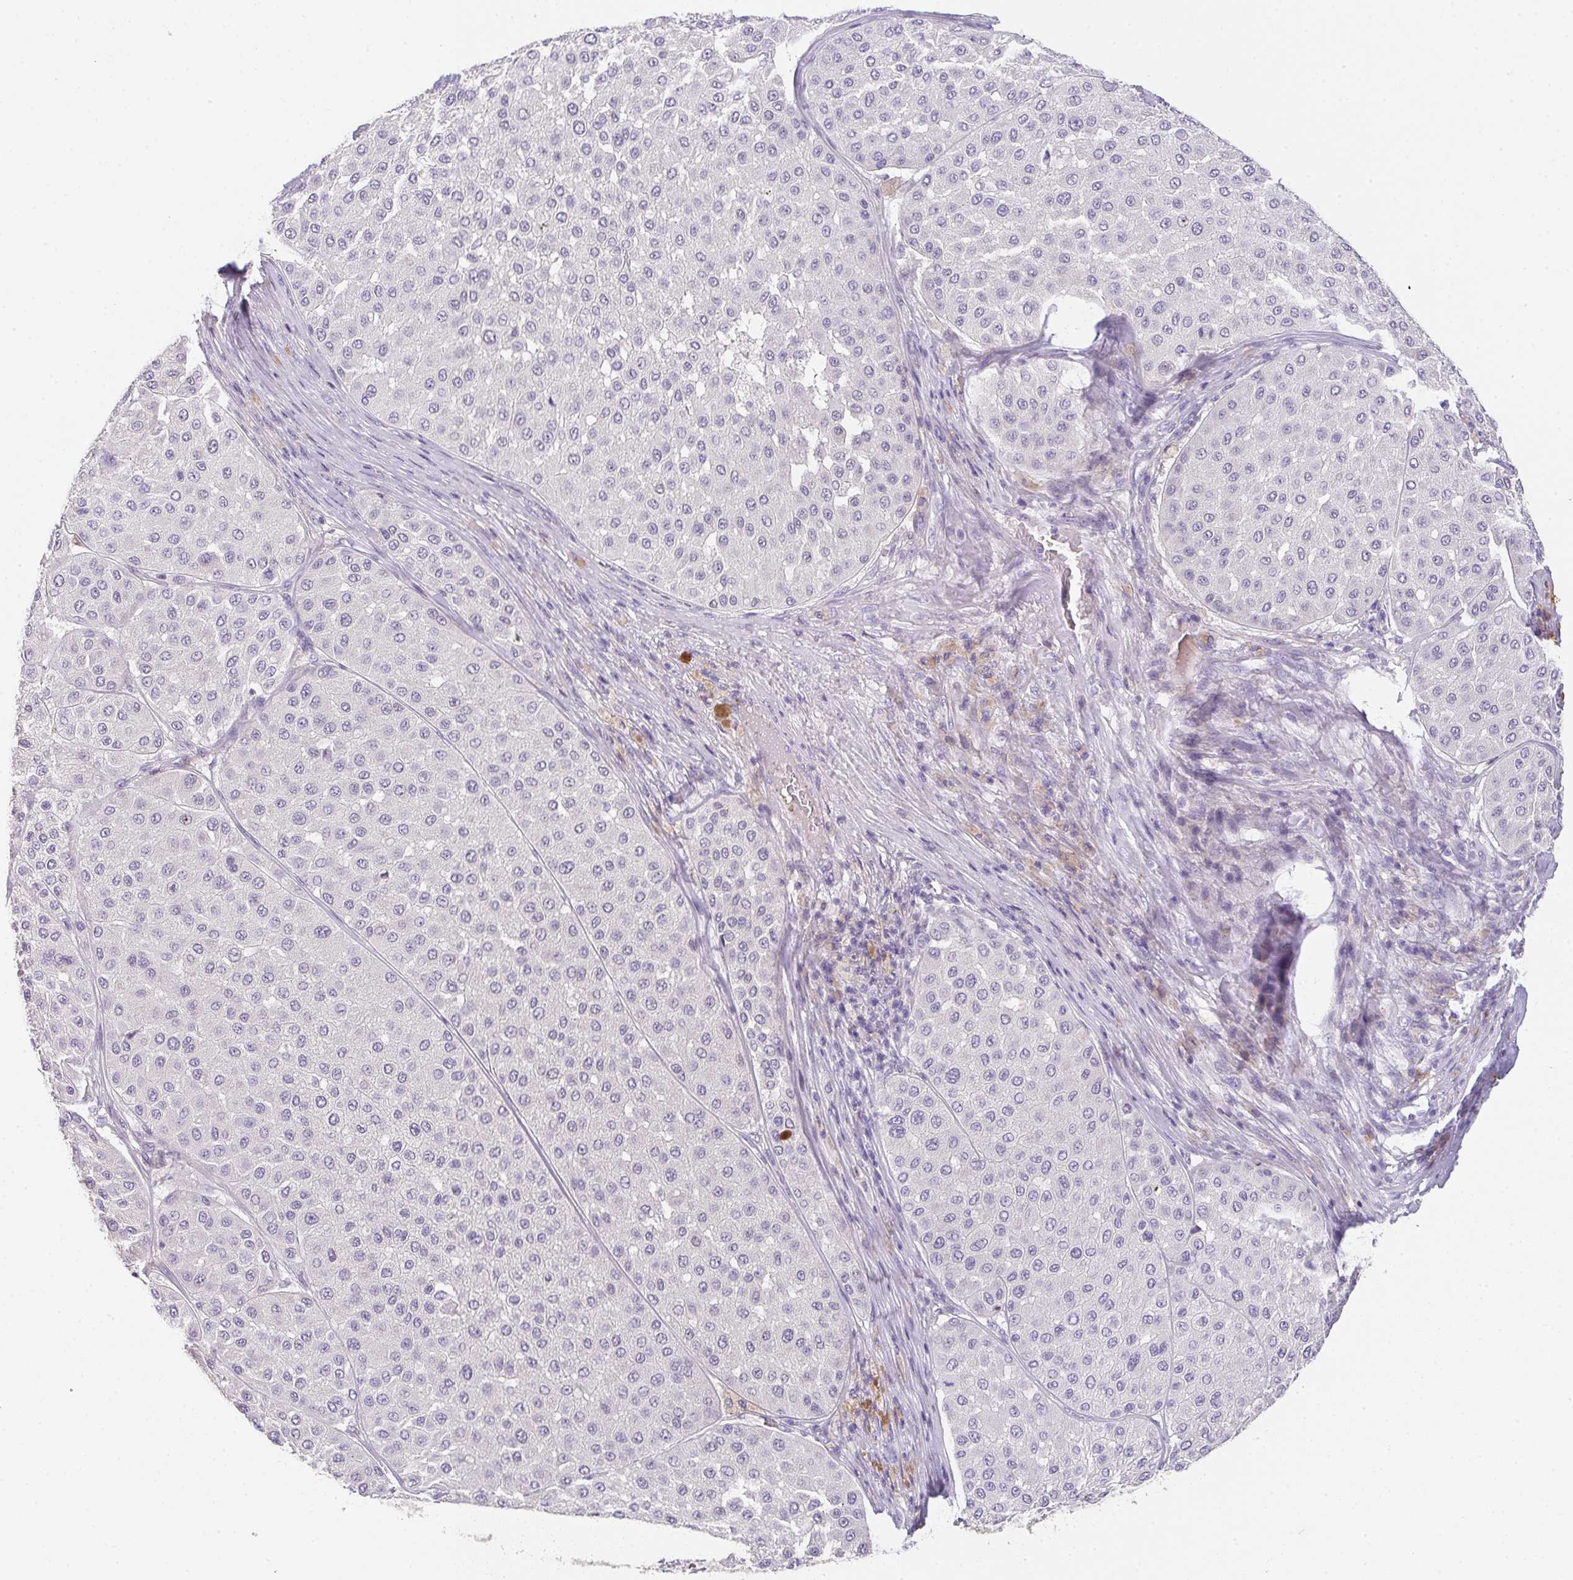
{"staining": {"intensity": "negative", "quantity": "none", "location": "none"}, "tissue": "melanoma", "cell_type": "Tumor cells", "image_type": "cancer", "snomed": [{"axis": "morphology", "description": "Malignant melanoma, Metastatic site"}, {"axis": "topography", "description": "Smooth muscle"}], "caption": "Tumor cells show no significant staining in malignant melanoma (metastatic site).", "gene": "C1QTNF8", "patient": {"sex": "male", "age": 41}}